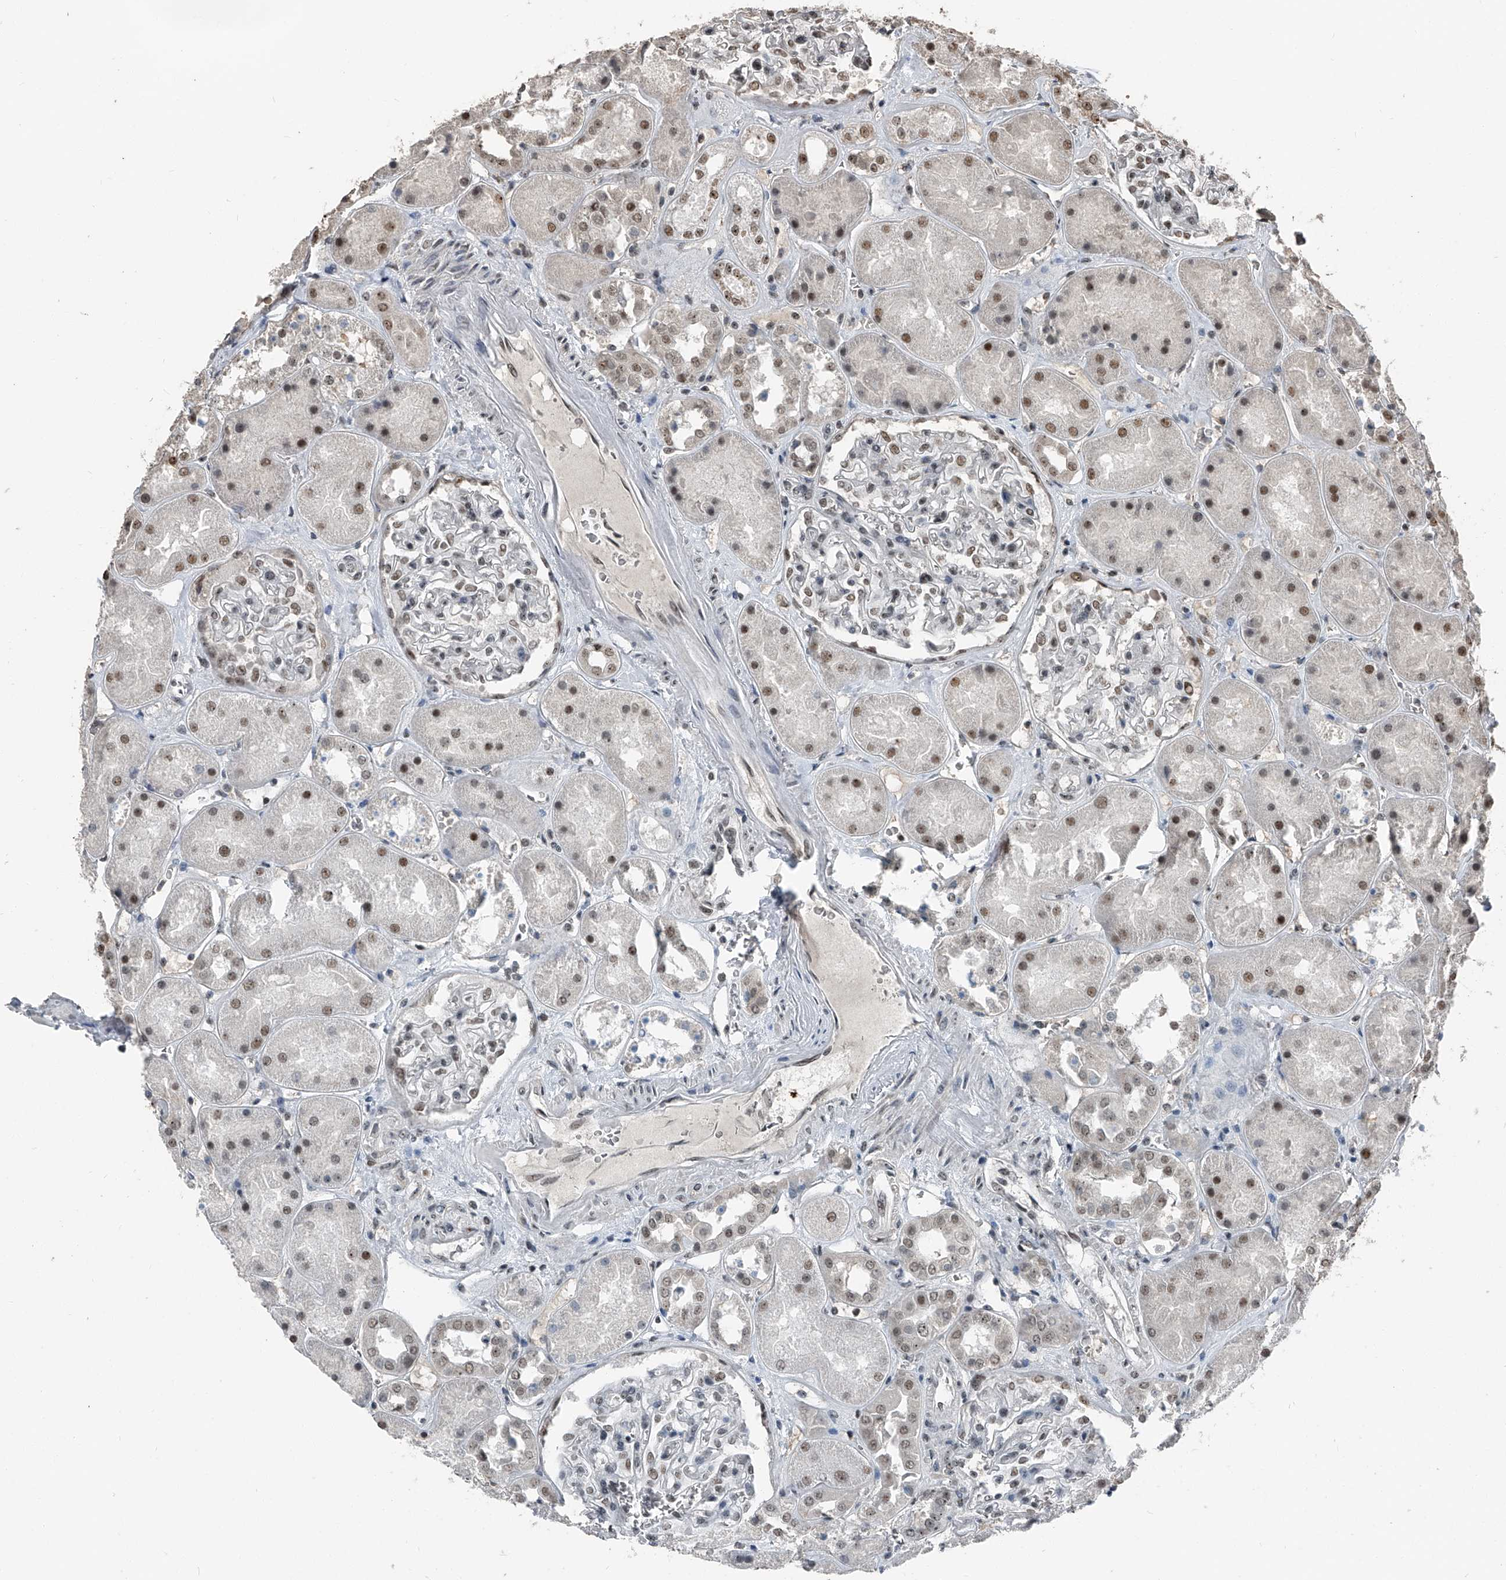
{"staining": {"intensity": "weak", "quantity": "25%-75%", "location": "nuclear"}, "tissue": "kidney", "cell_type": "Cells in glomeruli", "image_type": "normal", "snomed": [{"axis": "morphology", "description": "Normal tissue, NOS"}, {"axis": "topography", "description": "Kidney"}], "caption": "Immunohistochemistry (IHC) image of unremarkable kidney: human kidney stained using immunohistochemistry displays low levels of weak protein expression localized specifically in the nuclear of cells in glomeruli, appearing as a nuclear brown color.", "gene": "TCOF1", "patient": {"sex": "male", "age": 70}}